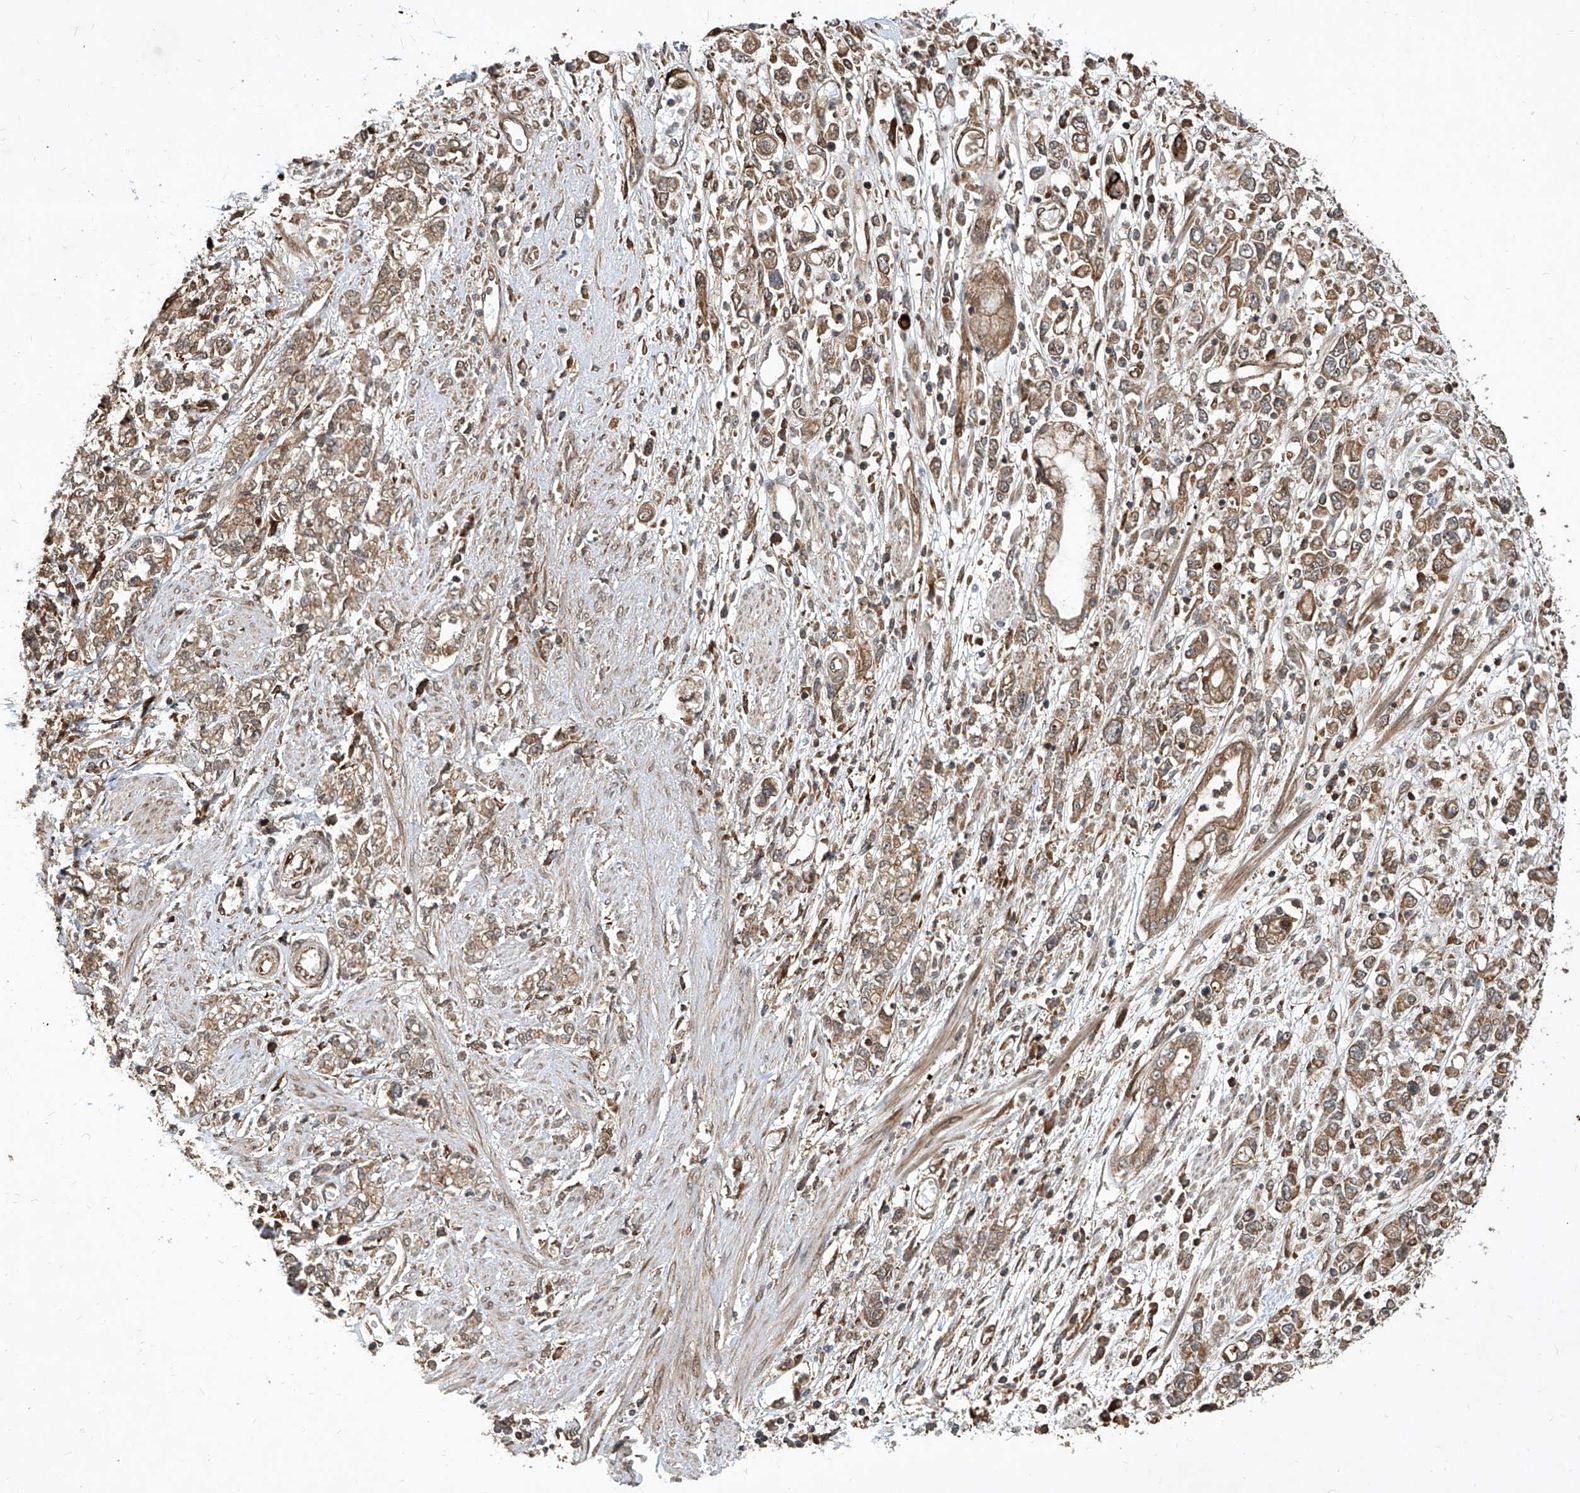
{"staining": {"intensity": "weak", "quantity": ">75%", "location": "cytoplasmic/membranous"}, "tissue": "stomach cancer", "cell_type": "Tumor cells", "image_type": "cancer", "snomed": [{"axis": "morphology", "description": "Adenocarcinoma, NOS"}, {"axis": "topography", "description": "Stomach"}], "caption": "Stomach cancer (adenocarcinoma) stained for a protein shows weak cytoplasmic/membranous positivity in tumor cells.", "gene": "MAGED2", "patient": {"sex": "female", "age": 76}}